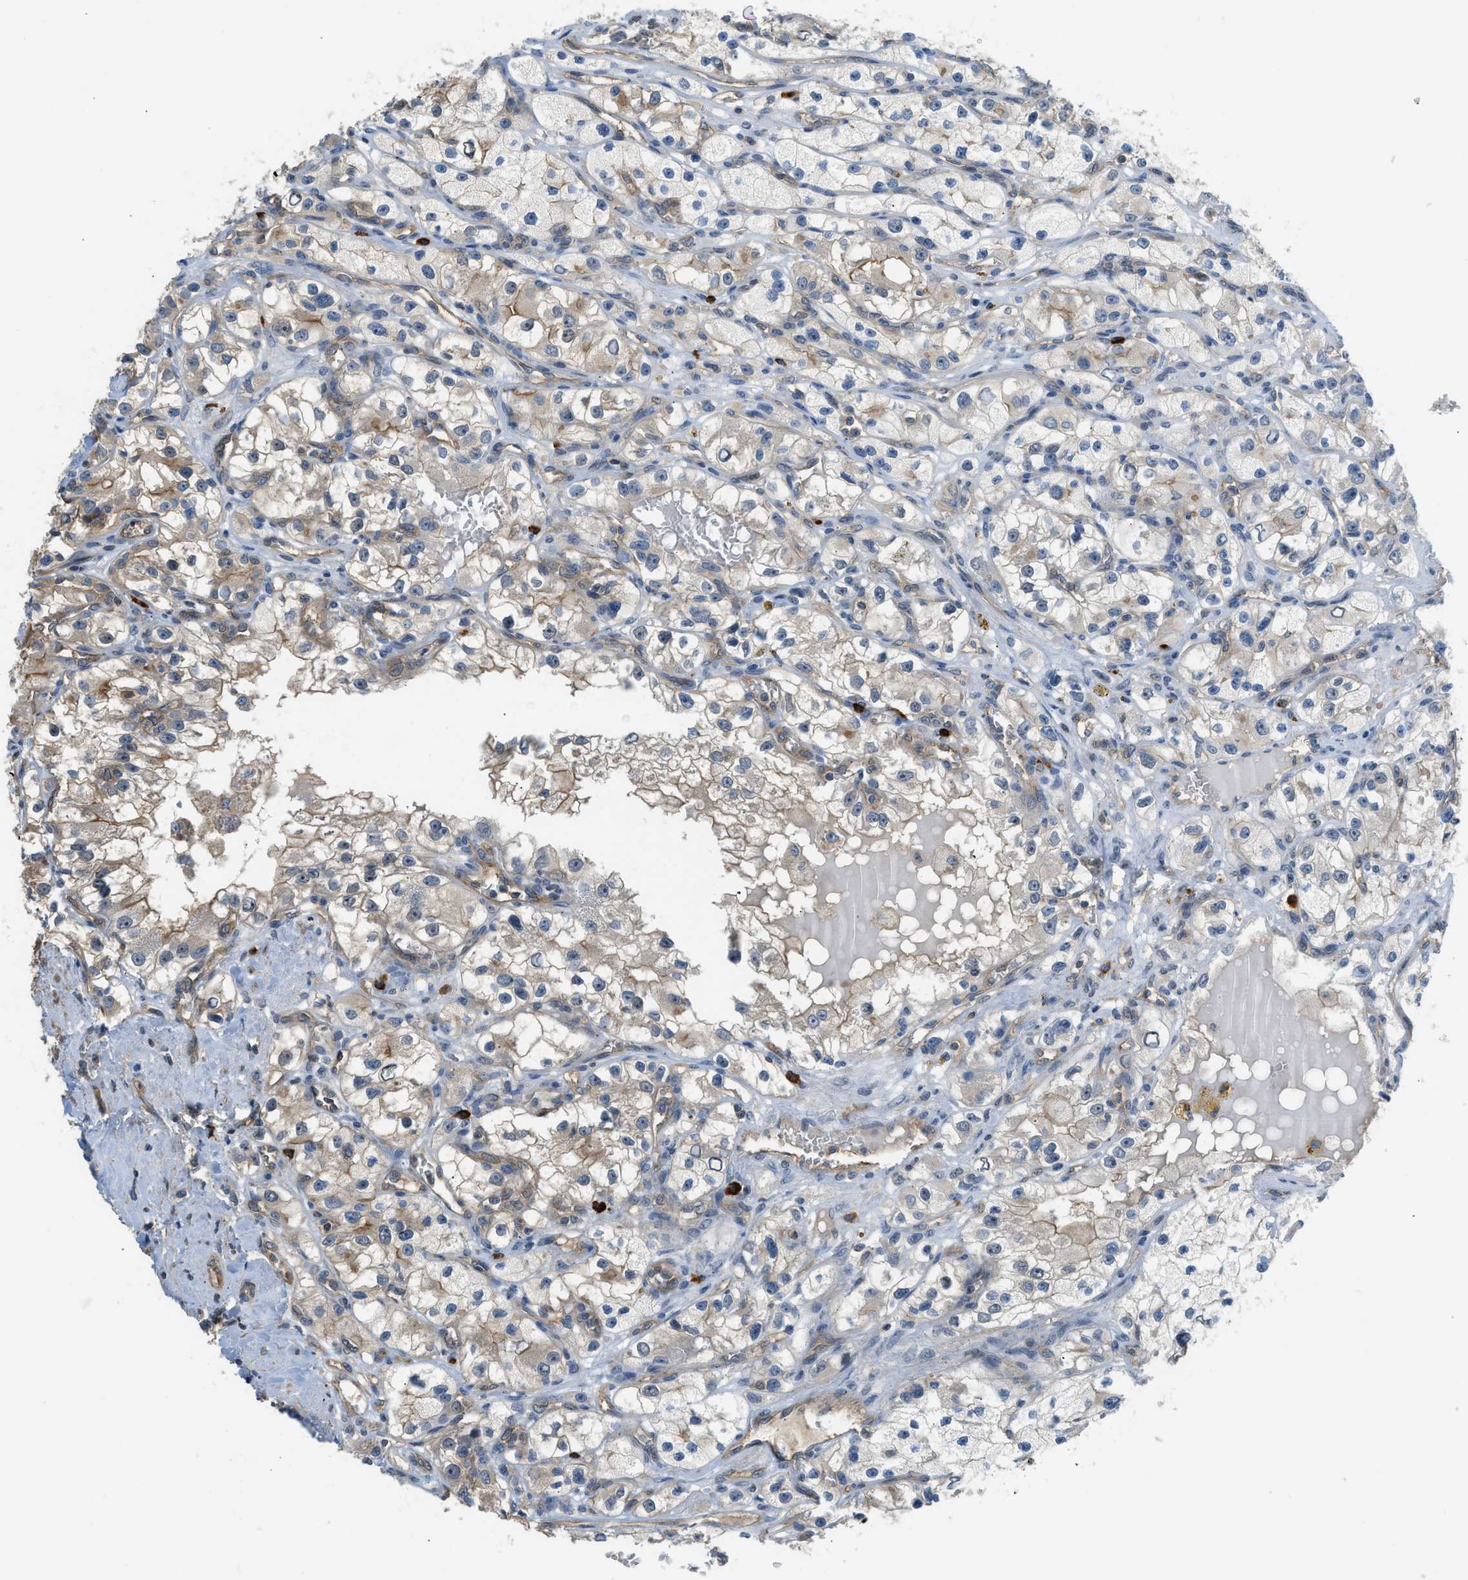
{"staining": {"intensity": "weak", "quantity": "<25%", "location": "cytoplasmic/membranous"}, "tissue": "renal cancer", "cell_type": "Tumor cells", "image_type": "cancer", "snomed": [{"axis": "morphology", "description": "Adenocarcinoma, NOS"}, {"axis": "topography", "description": "Kidney"}], "caption": "The micrograph reveals no significant positivity in tumor cells of renal cancer. (DAB immunohistochemistry (IHC) with hematoxylin counter stain).", "gene": "CBLB", "patient": {"sex": "female", "age": 57}}